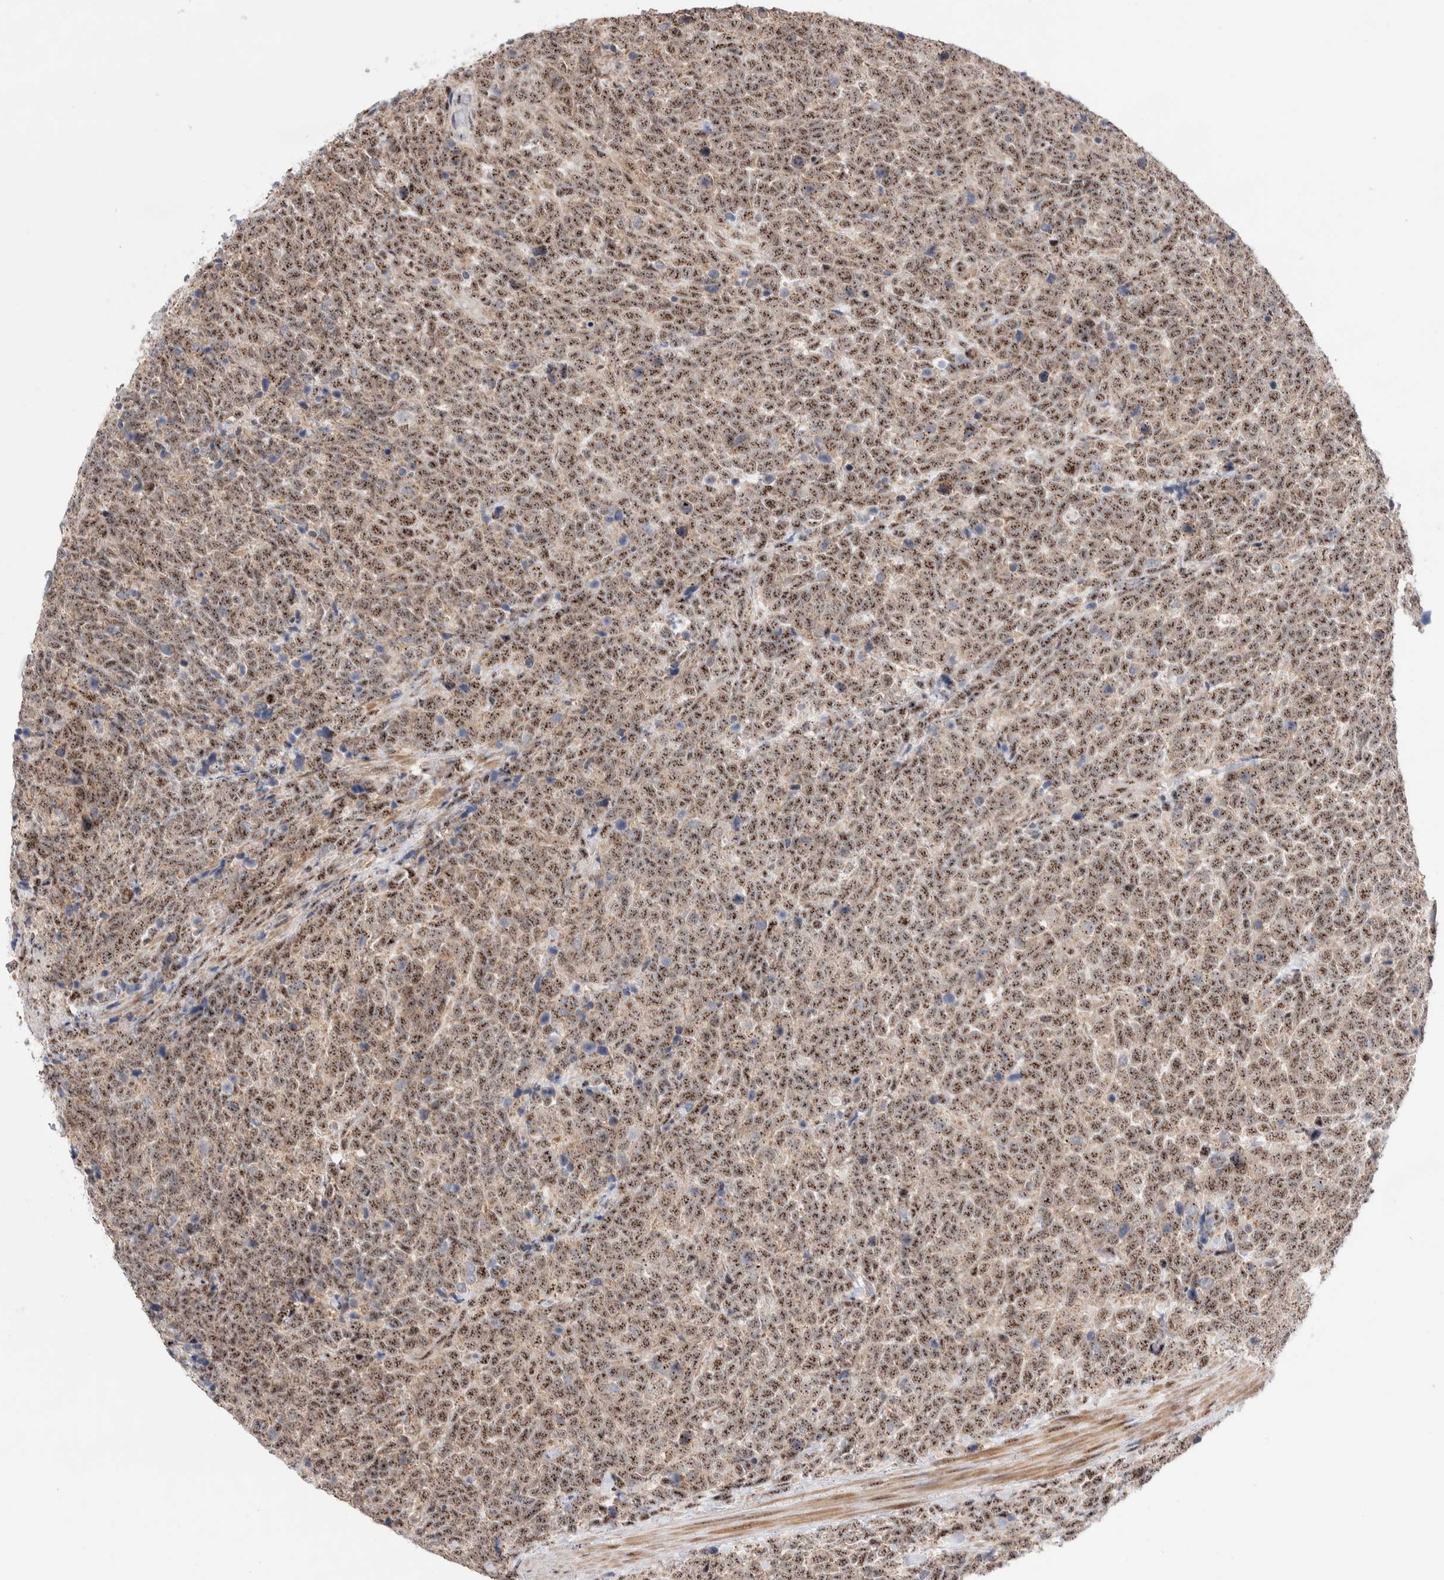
{"staining": {"intensity": "moderate", "quantity": ">75%", "location": "nuclear"}, "tissue": "urothelial cancer", "cell_type": "Tumor cells", "image_type": "cancer", "snomed": [{"axis": "morphology", "description": "Urothelial carcinoma, High grade"}, {"axis": "topography", "description": "Urinary bladder"}], "caption": "Tumor cells exhibit medium levels of moderate nuclear positivity in approximately >75% of cells in human urothelial cancer. Nuclei are stained in blue.", "gene": "ZNF695", "patient": {"sex": "female", "age": 82}}